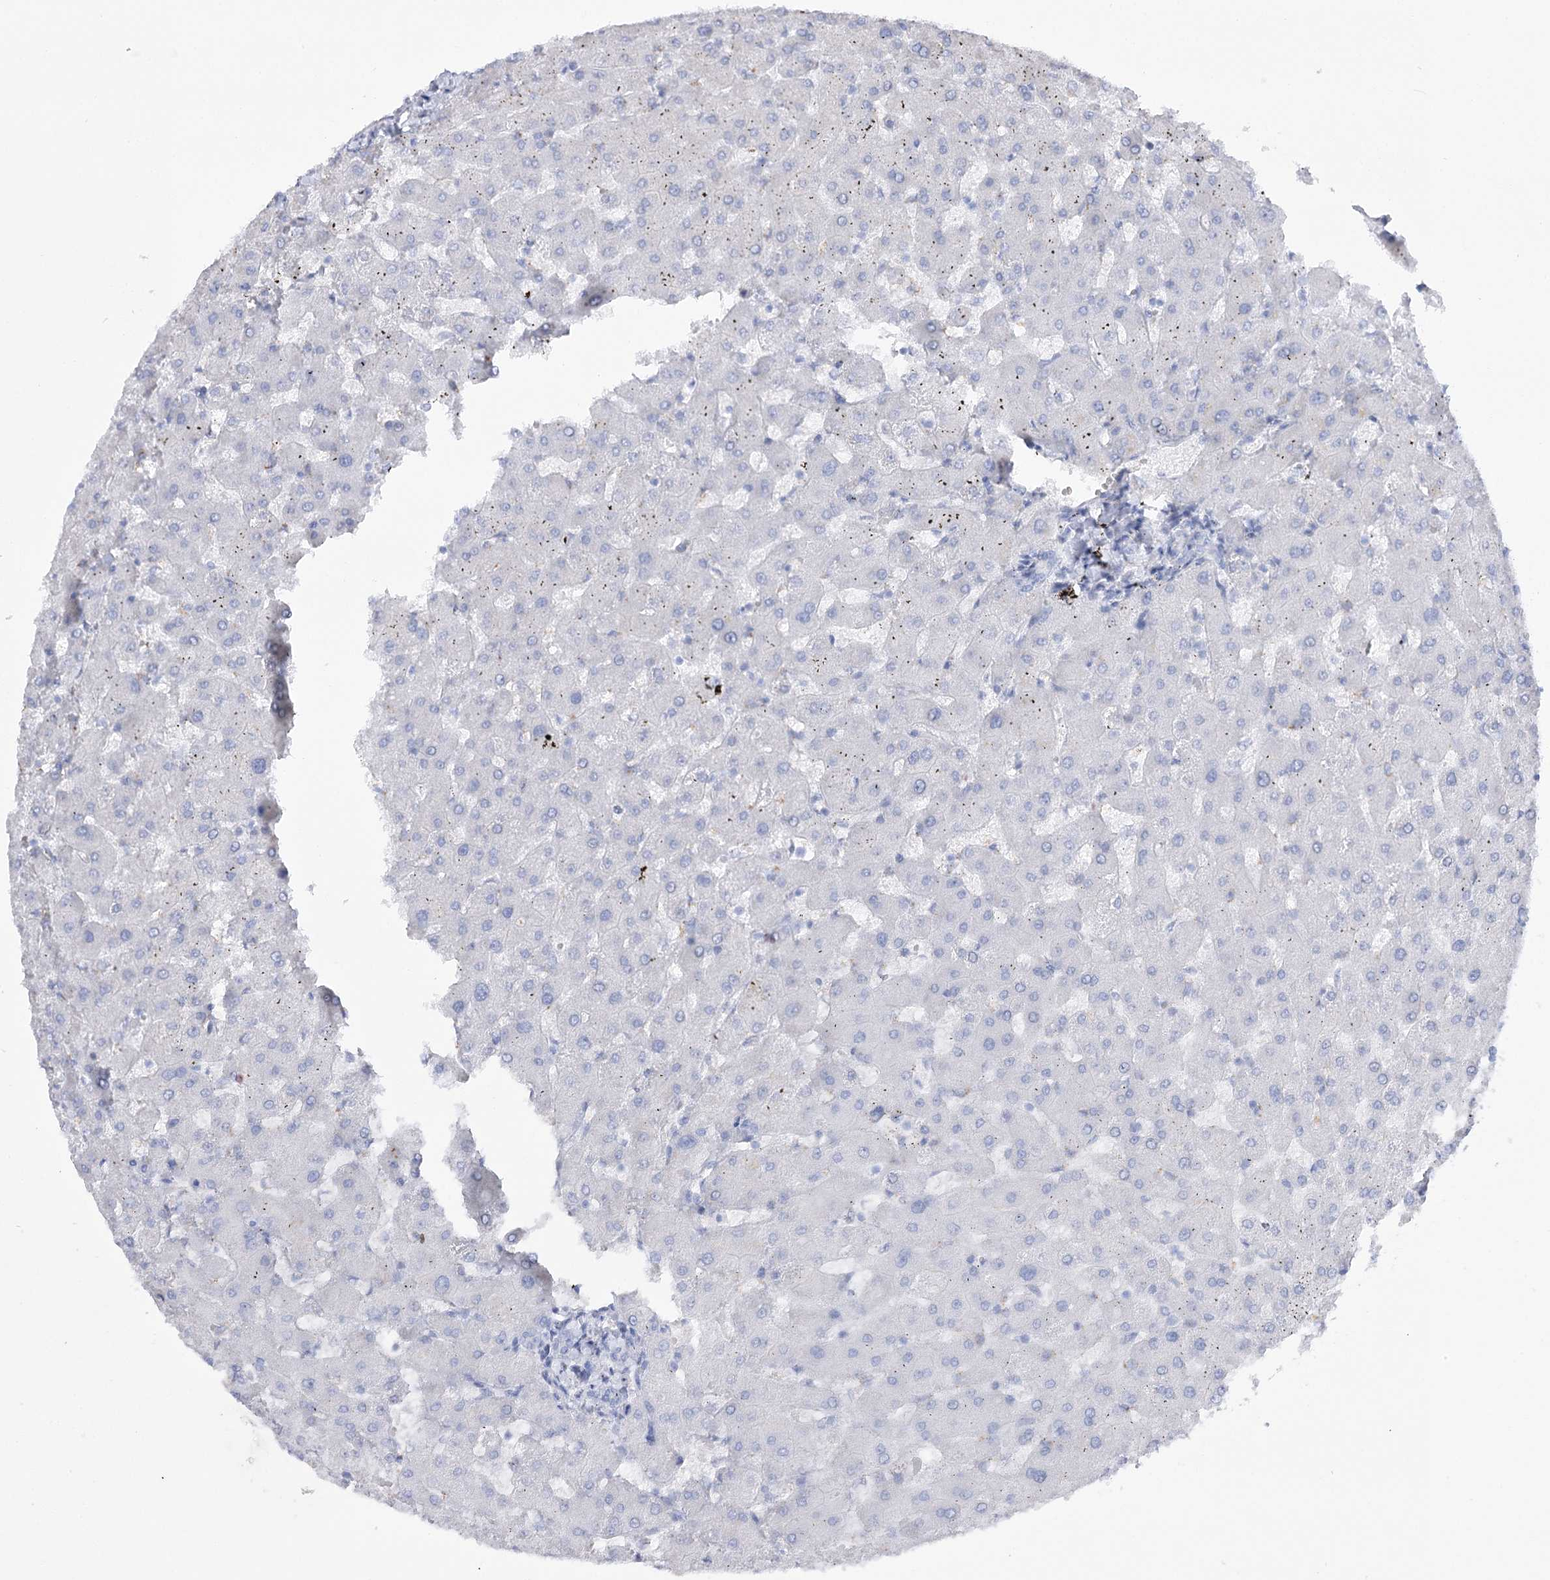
{"staining": {"intensity": "negative", "quantity": "none", "location": "none"}, "tissue": "liver", "cell_type": "Cholangiocytes", "image_type": "normal", "snomed": [{"axis": "morphology", "description": "Normal tissue, NOS"}, {"axis": "topography", "description": "Liver"}], "caption": "The IHC histopathology image has no significant positivity in cholangiocytes of liver. (Brightfield microscopy of DAB immunohistochemistry (IHC) at high magnification).", "gene": "SIAE", "patient": {"sex": "female", "age": 63}}